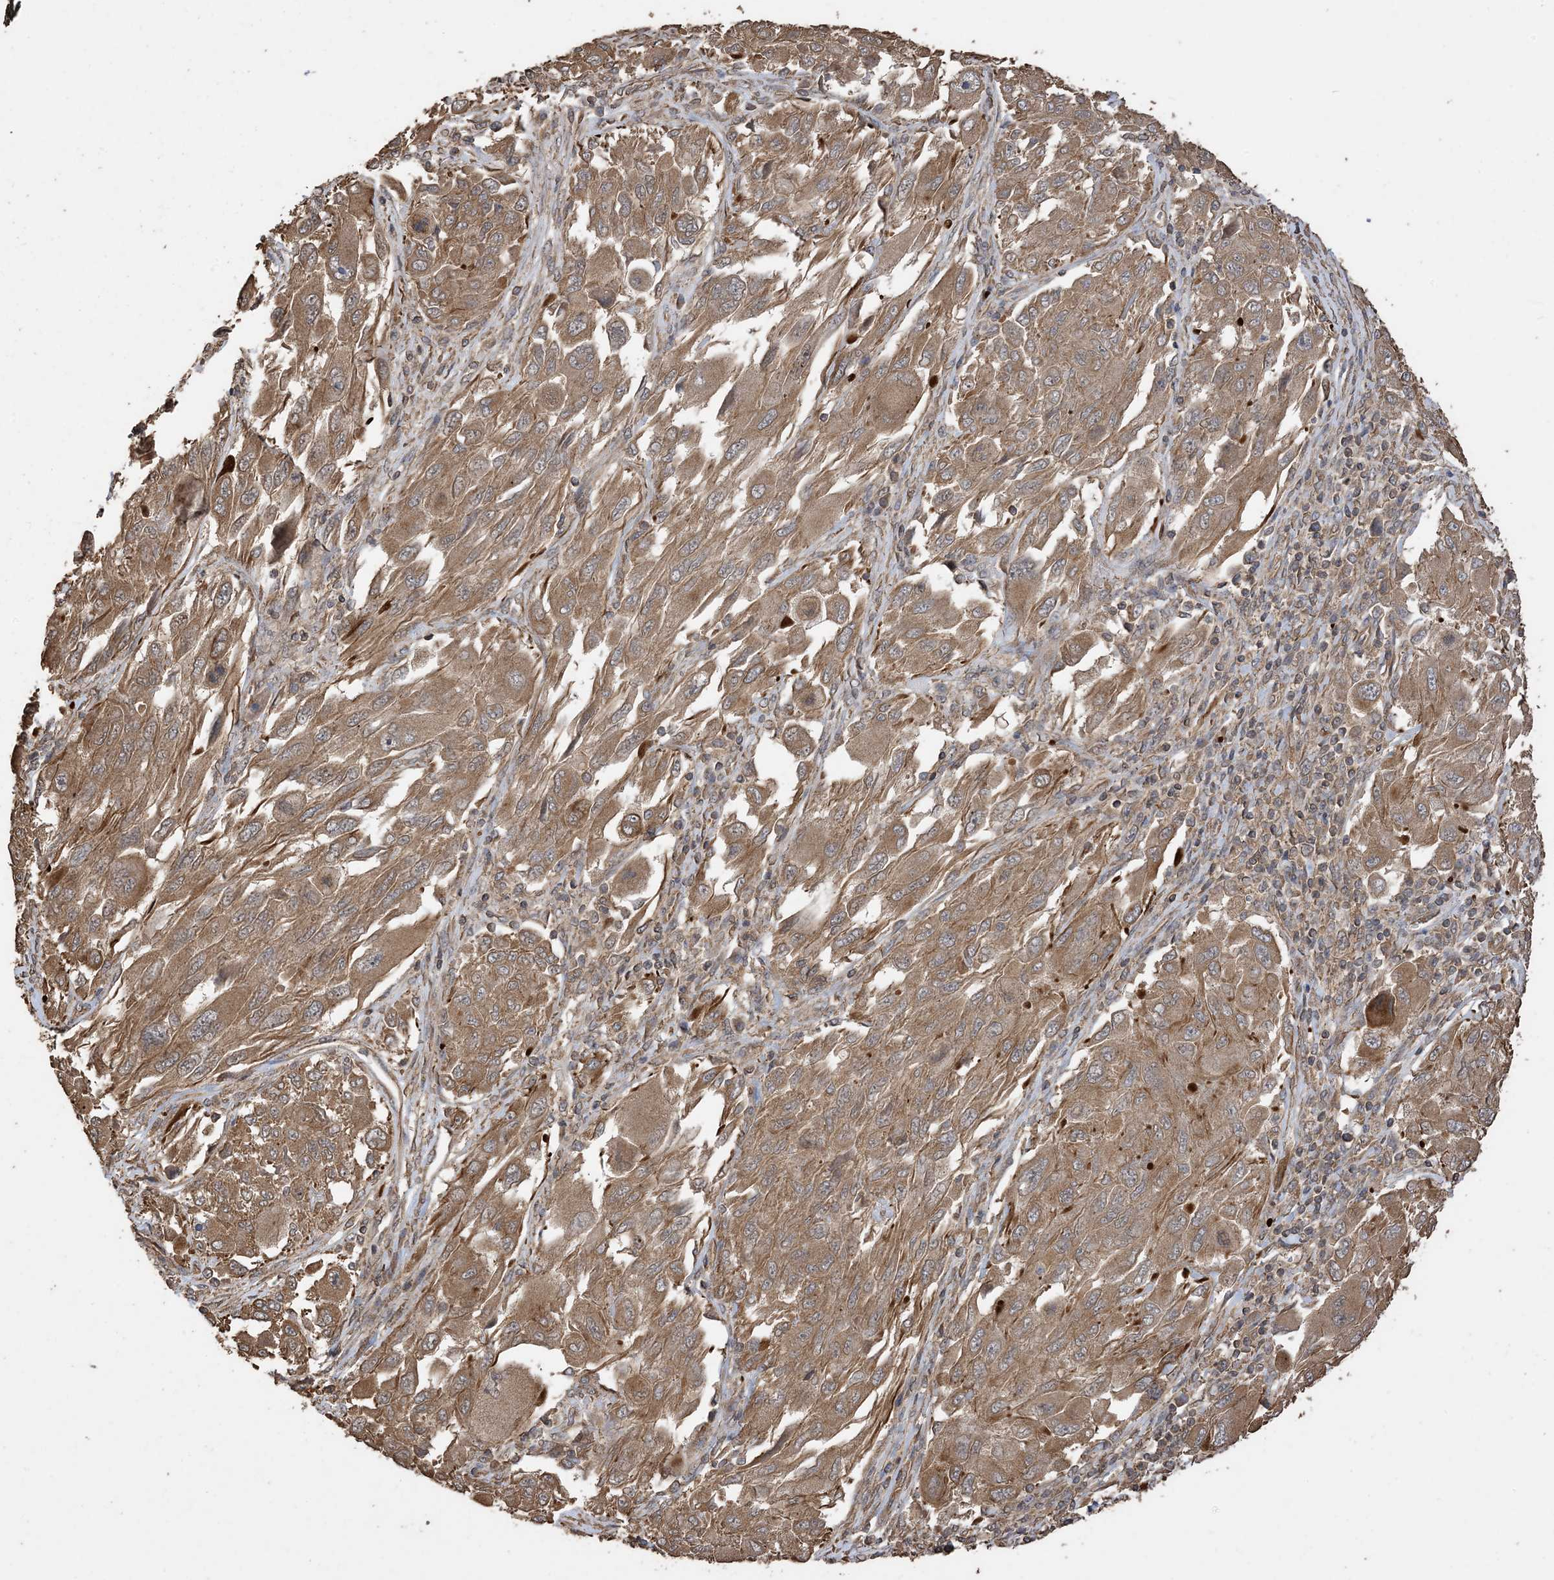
{"staining": {"intensity": "moderate", "quantity": ">75%", "location": "cytoplasmic/membranous"}, "tissue": "melanoma", "cell_type": "Tumor cells", "image_type": "cancer", "snomed": [{"axis": "morphology", "description": "Malignant melanoma, NOS"}, {"axis": "topography", "description": "Skin"}], "caption": "A high-resolution image shows IHC staining of melanoma, which reveals moderate cytoplasmic/membranous positivity in approximately >75% of tumor cells. Using DAB (3,3'-diaminobenzidine) (brown) and hematoxylin (blue) stains, captured at high magnification using brightfield microscopy.", "gene": "ZKSCAN5", "patient": {"sex": "female", "age": 91}}